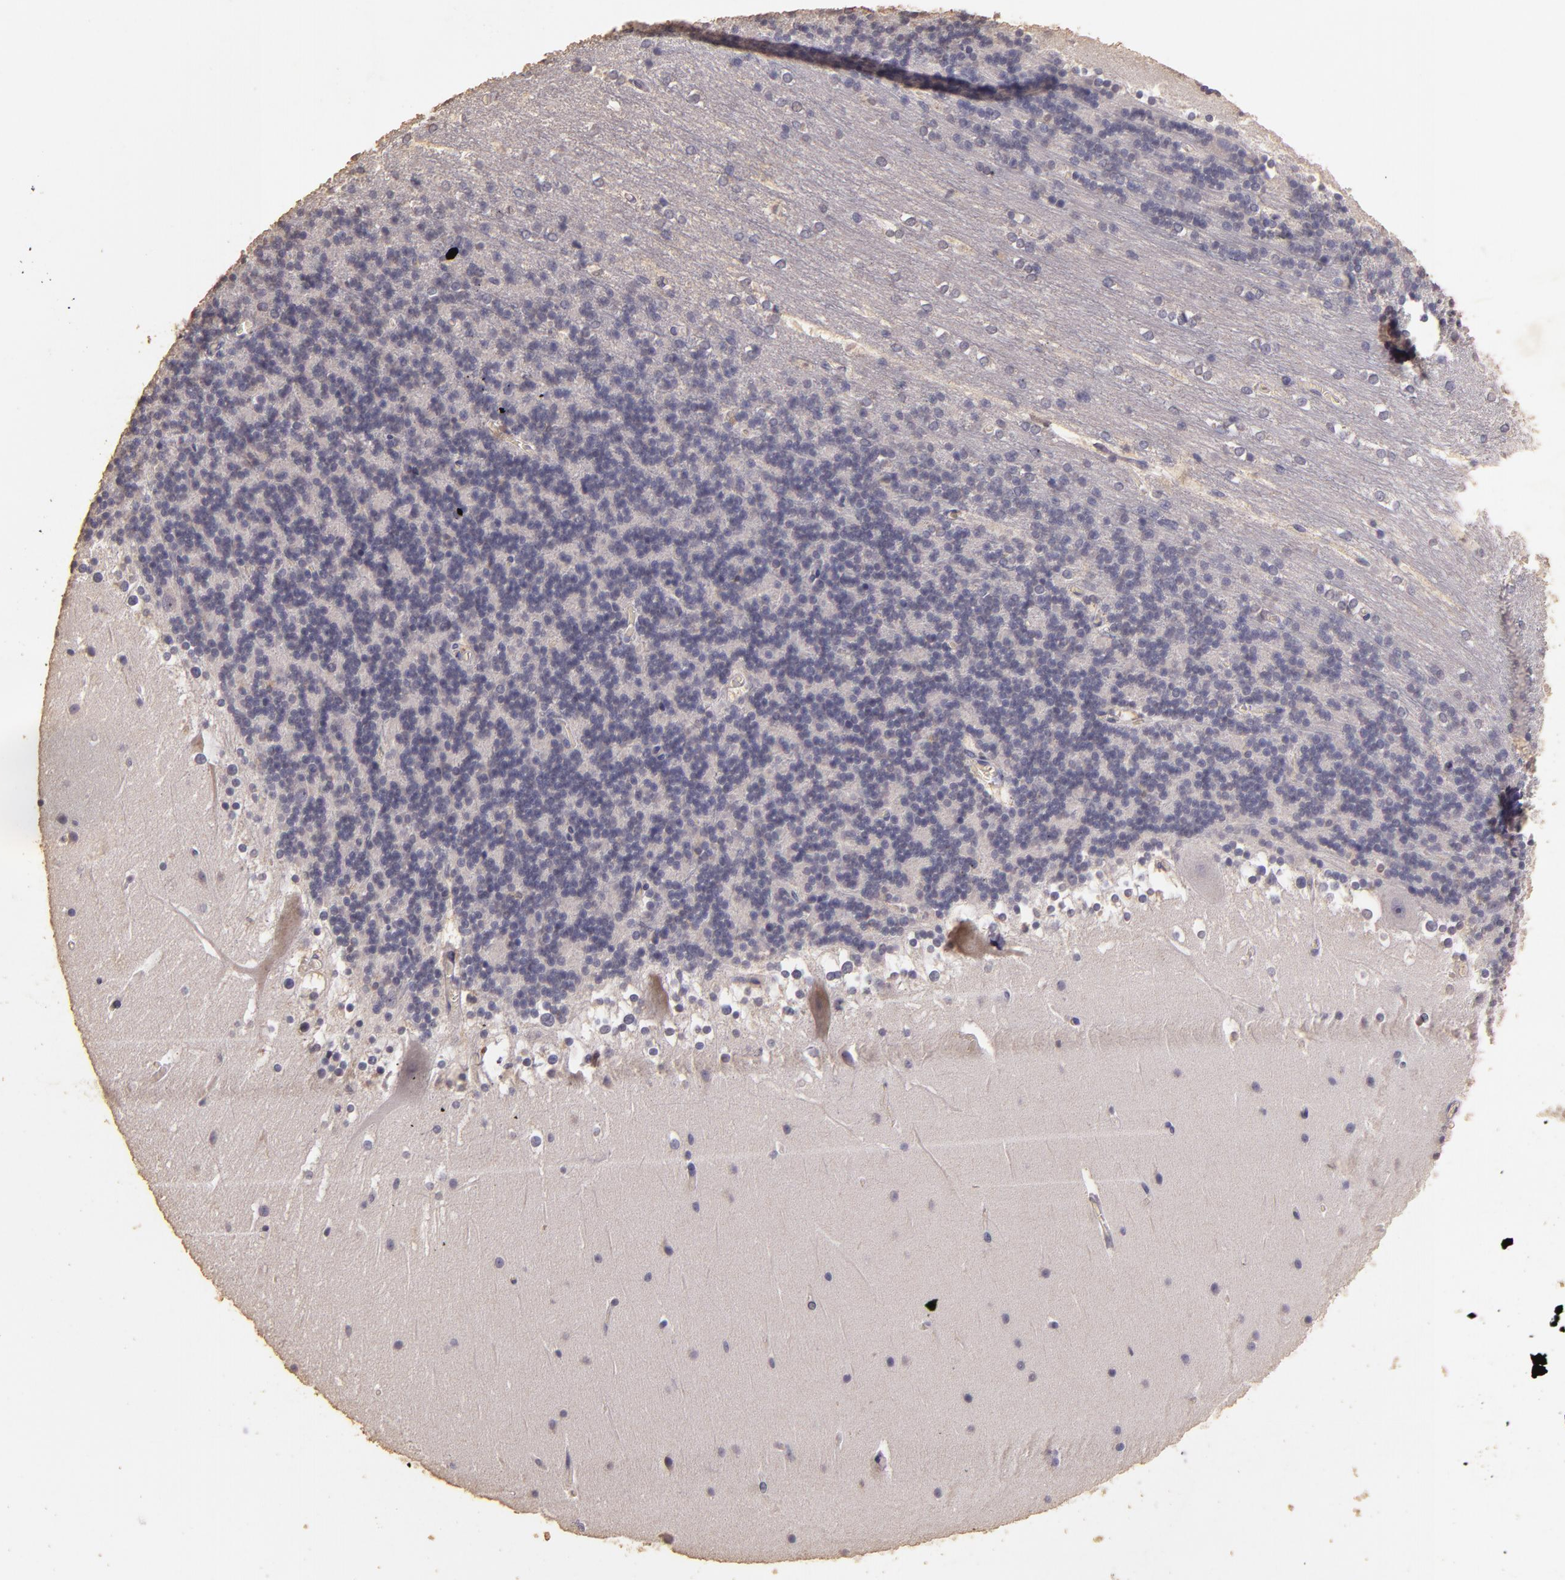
{"staining": {"intensity": "negative", "quantity": "none", "location": "none"}, "tissue": "cerebellum", "cell_type": "Cells in granular layer", "image_type": "normal", "snomed": [{"axis": "morphology", "description": "Normal tissue, NOS"}, {"axis": "topography", "description": "Cerebellum"}], "caption": "The immunohistochemistry (IHC) photomicrograph has no significant positivity in cells in granular layer of cerebellum. The staining was performed using DAB (3,3'-diaminobenzidine) to visualize the protein expression in brown, while the nuclei were stained in blue with hematoxylin (Magnification: 20x).", "gene": "BCL2L13", "patient": {"sex": "female", "age": 19}}